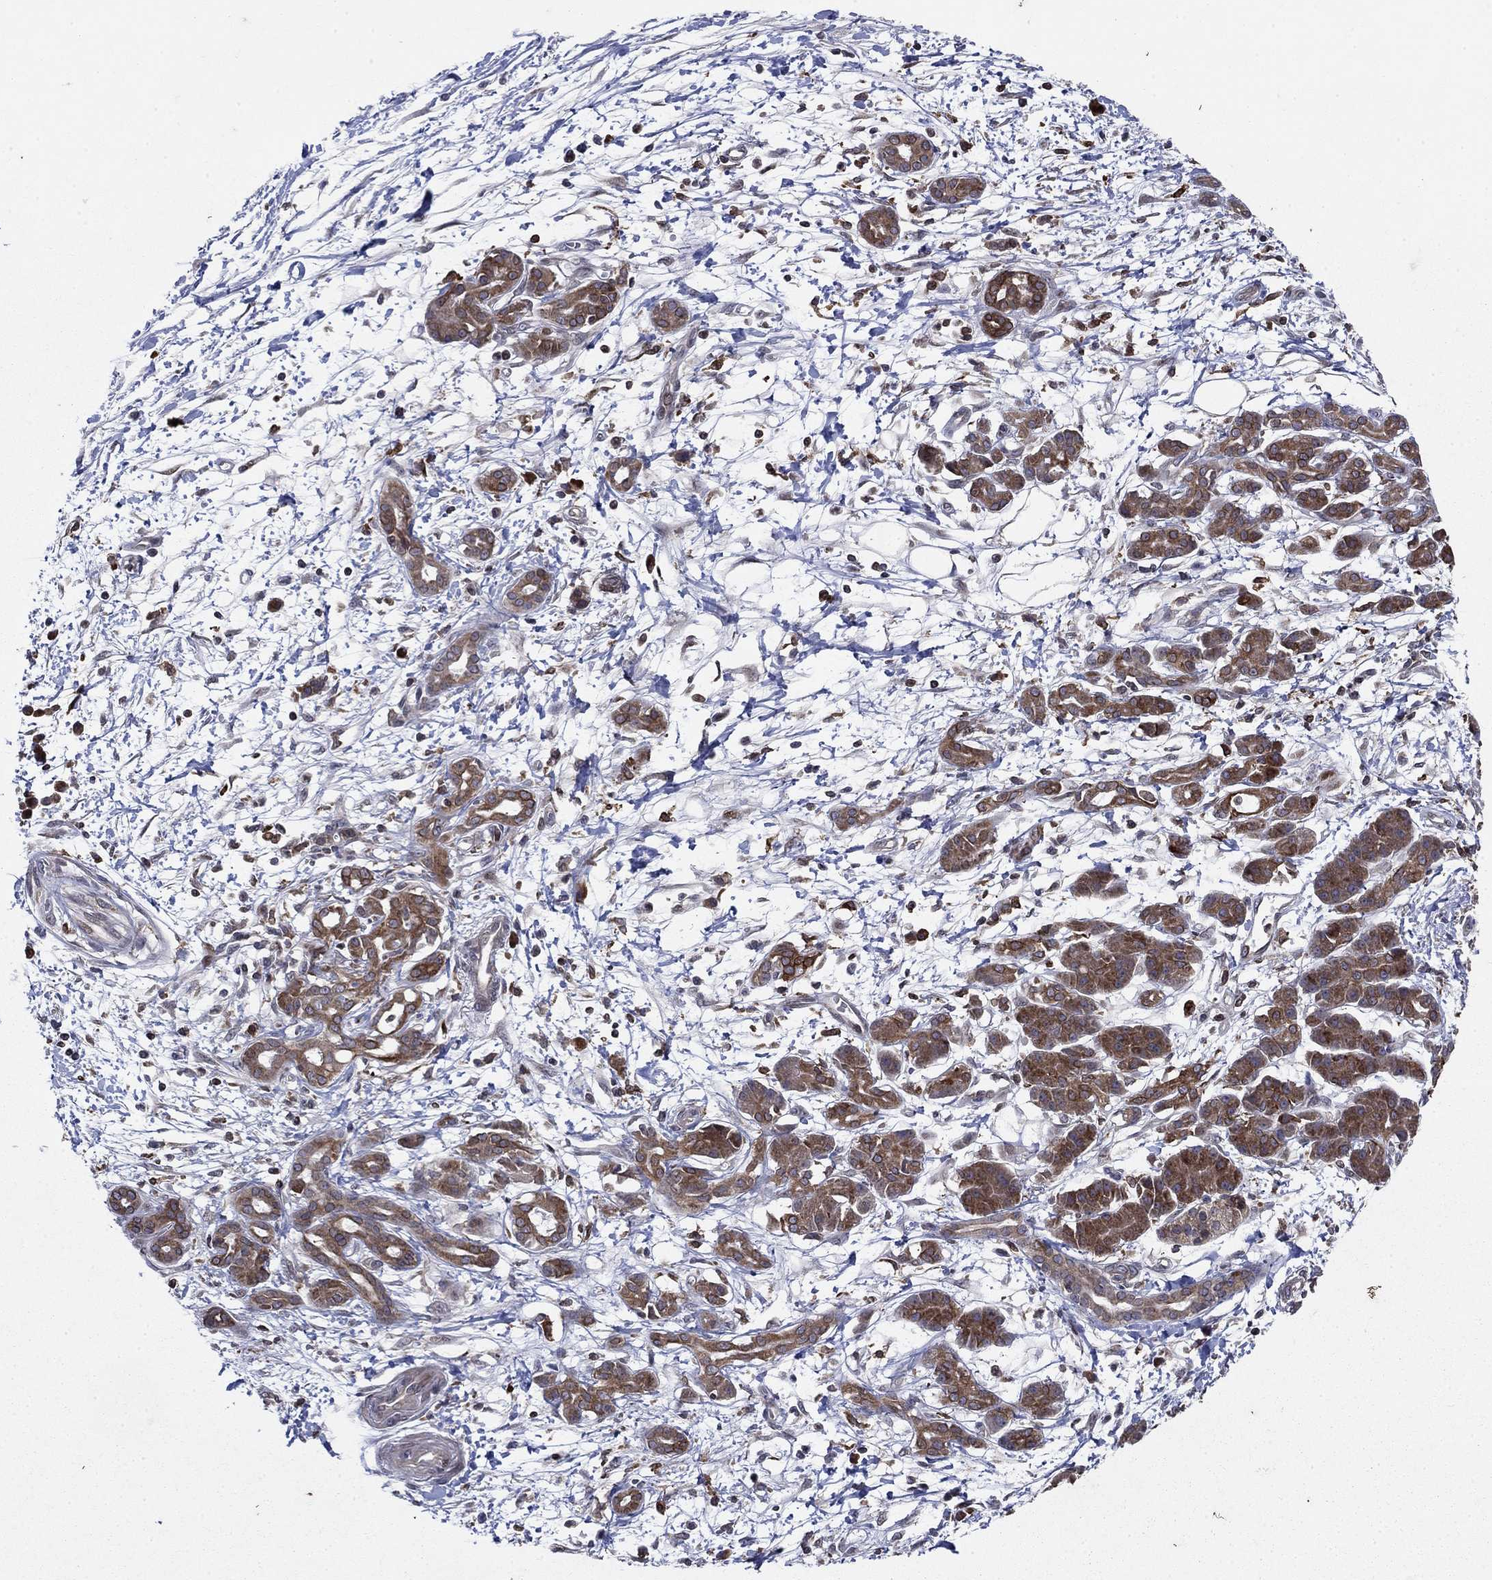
{"staining": {"intensity": "strong", "quantity": "25%-75%", "location": "cytoplasmic/membranous"}, "tissue": "pancreatic cancer", "cell_type": "Tumor cells", "image_type": "cancer", "snomed": [{"axis": "morphology", "description": "Adenocarcinoma, NOS"}, {"axis": "topography", "description": "Pancreas"}], "caption": "This is an image of immunohistochemistry (IHC) staining of pancreatic cancer (adenocarcinoma), which shows strong staining in the cytoplasmic/membranous of tumor cells.", "gene": "DHRS7", "patient": {"sex": "male", "age": 72}}